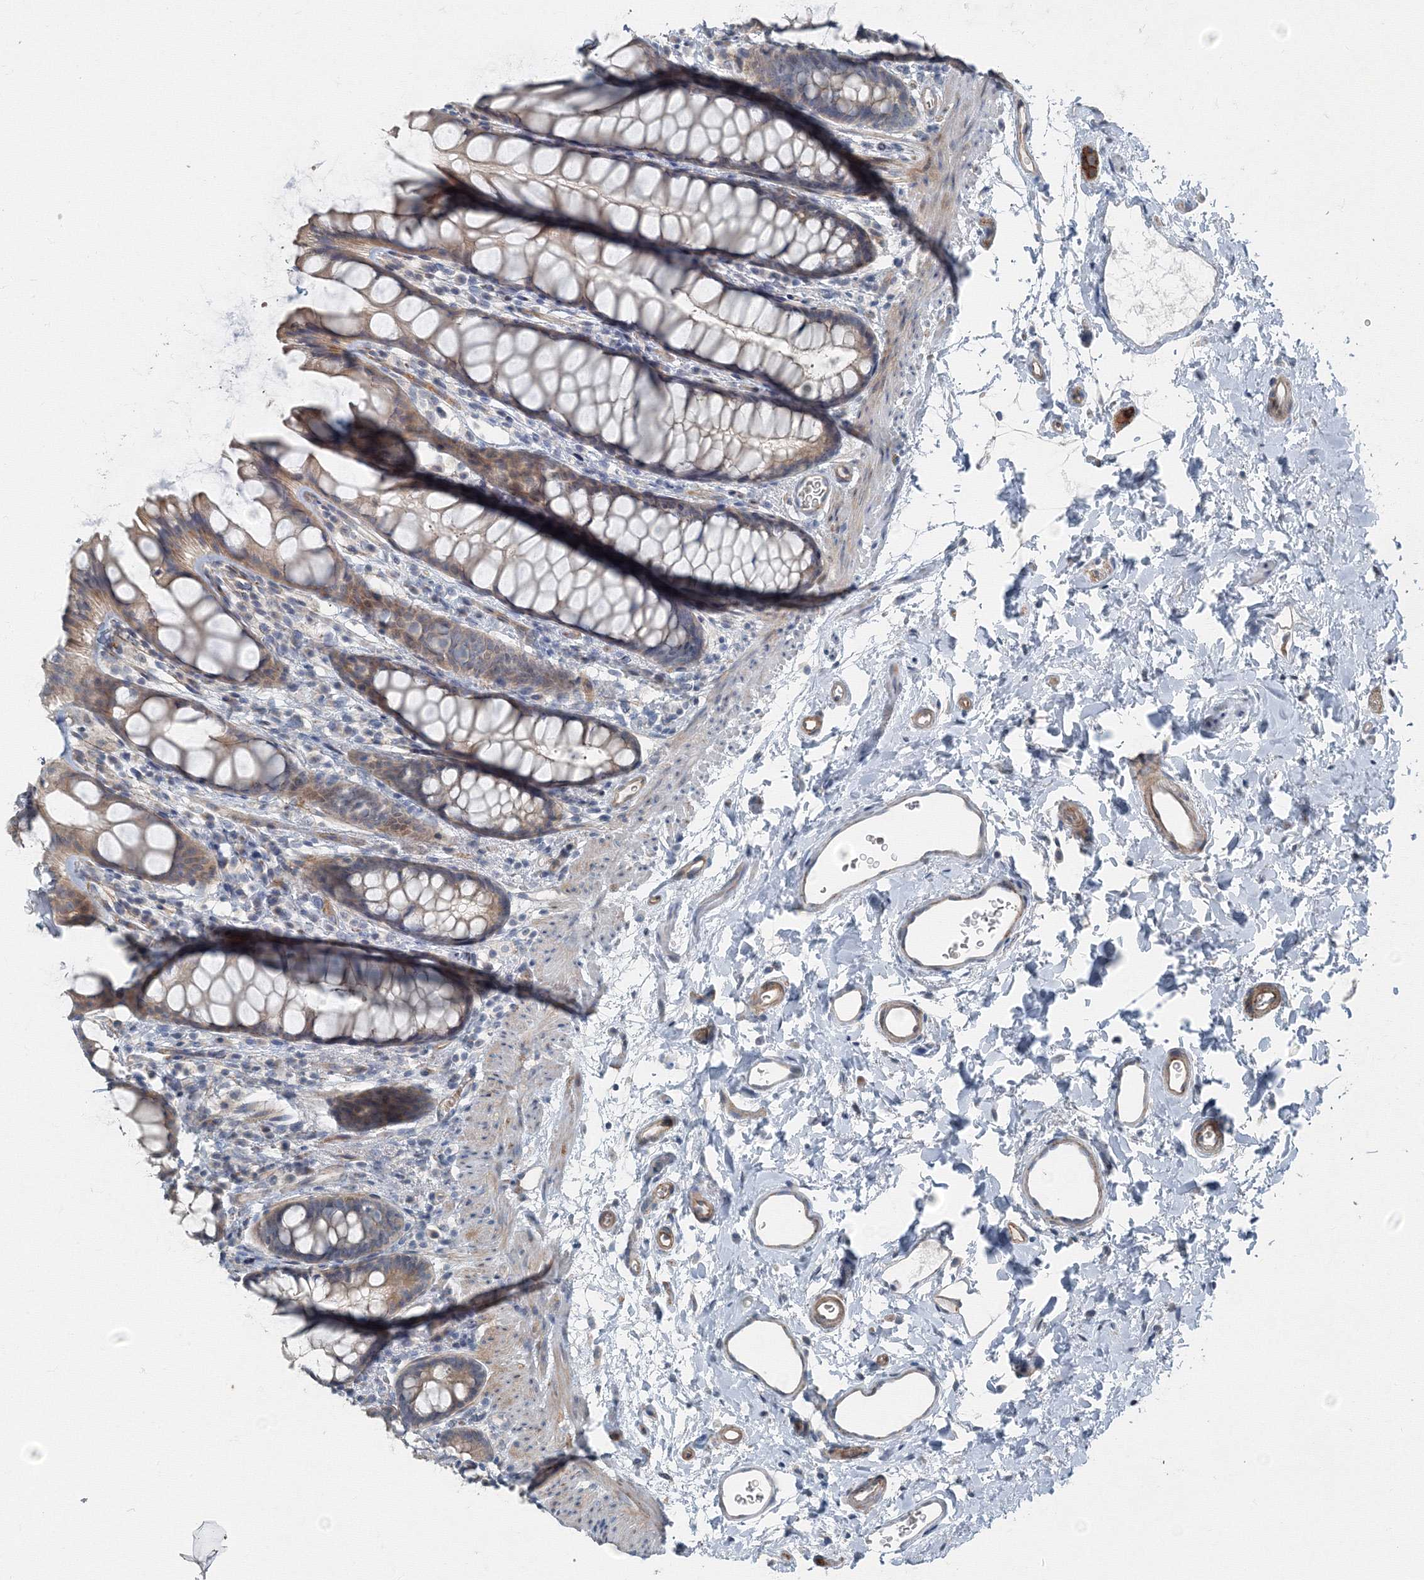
{"staining": {"intensity": "weak", "quantity": "25%-75%", "location": "cytoplasmic/membranous"}, "tissue": "rectum", "cell_type": "Glandular cells", "image_type": "normal", "snomed": [{"axis": "morphology", "description": "Normal tissue, NOS"}, {"axis": "topography", "description": "Rectum"}], "caption": "A brown stain shows weak cytoplasmic/membranous expression of a protein in glandular cells of unremarkable human rectum. The staining was performed using DAB to visualize the protein expression in brown, while the nuclei were stained in blue with hematoxylin (Magnification: 20x).", "gene": "AASDH", "patient": {"sex": "female", "age": 65}}